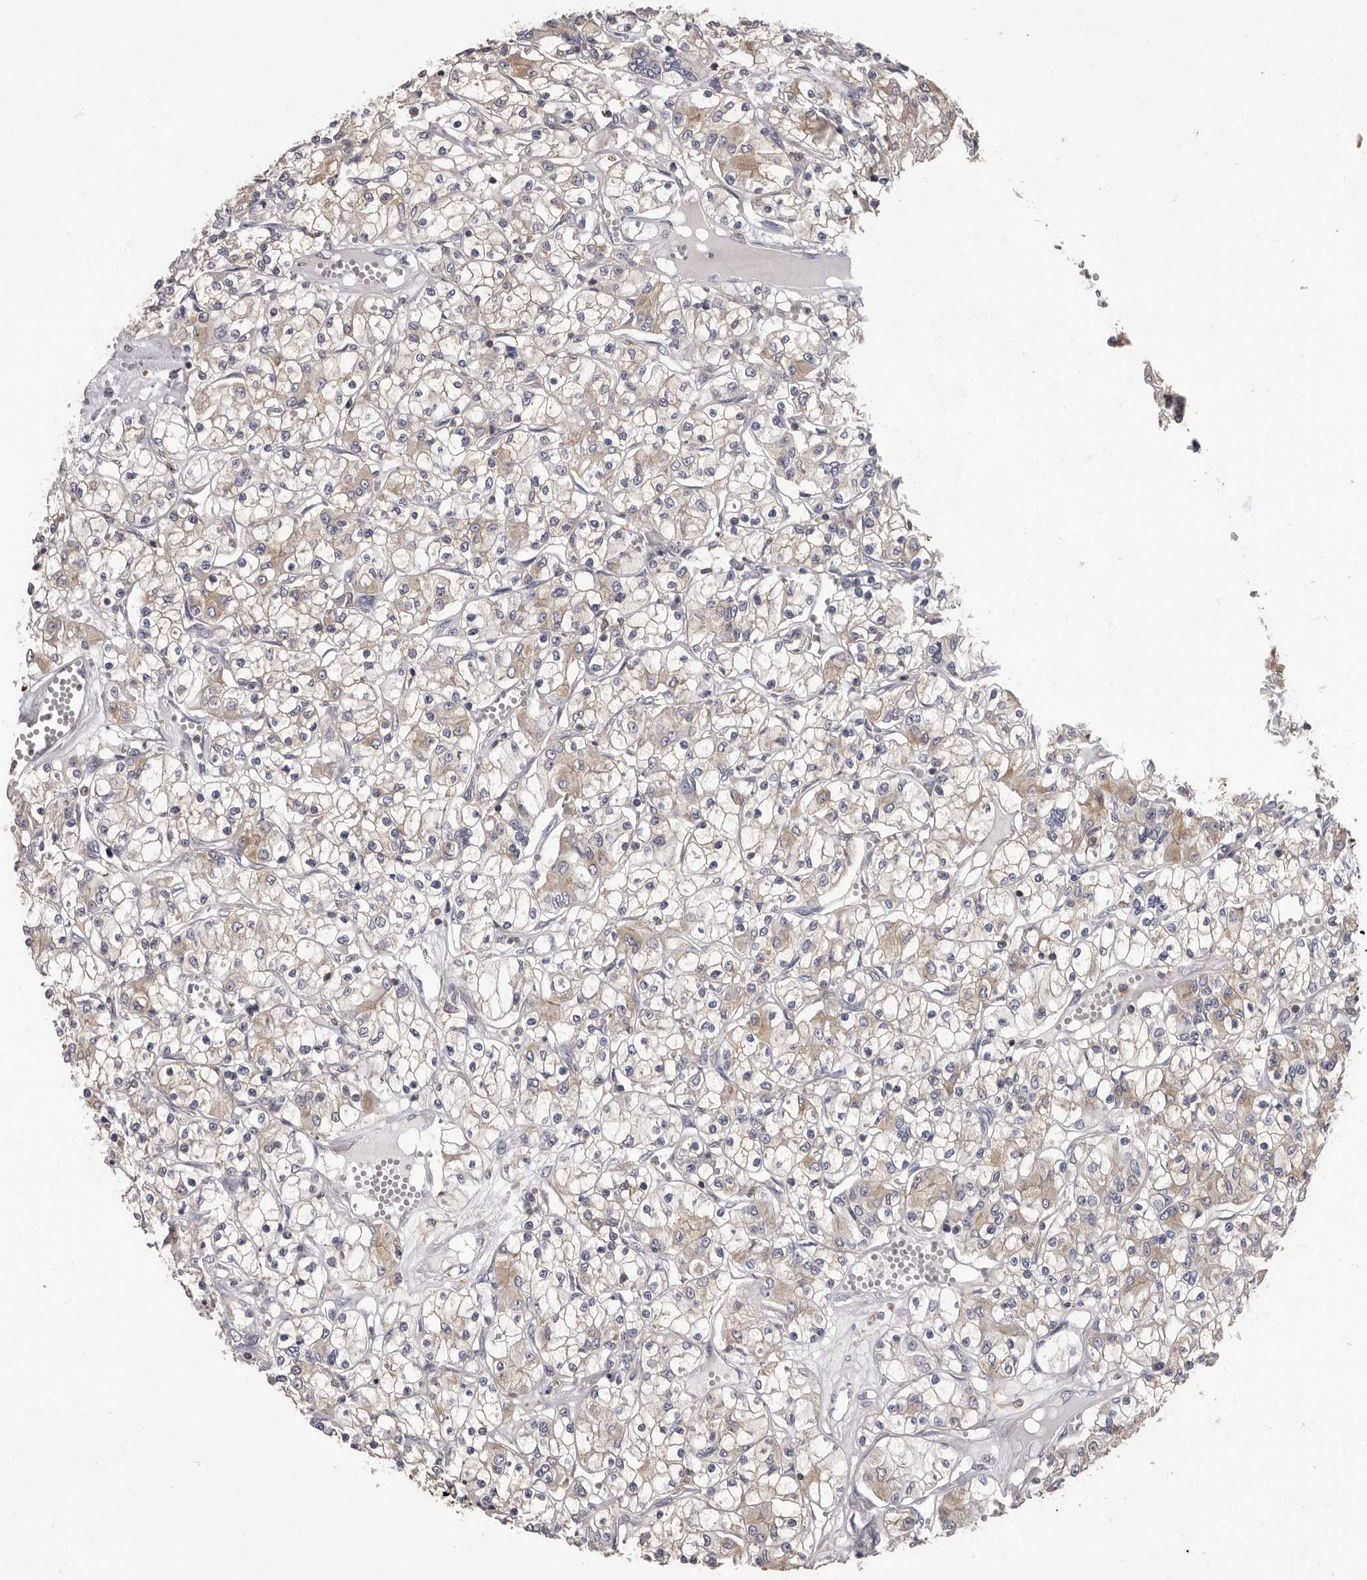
{"staining": {"intensity": "weak", "quantity": "<25%", "location": "cytoplasmic/membranous"}, "tissue": "renal cancer", "cell_type": "Tumor cells", "image_type": "cancer", "snomed": [{"axis": "morphology", "description": "Adenocarcinoma, NOS"}, {"axis": "topography", "description": "Kidney"}], "caption": "The photomicrograph demonstrates no significant positivity in tumor cells of renal cancer. (Brightfield microscopy of DAB immunohistochemistry (IHC) at high magnification).", "gene": "APEH", "patient": {"sex": "female", "age": 59}}